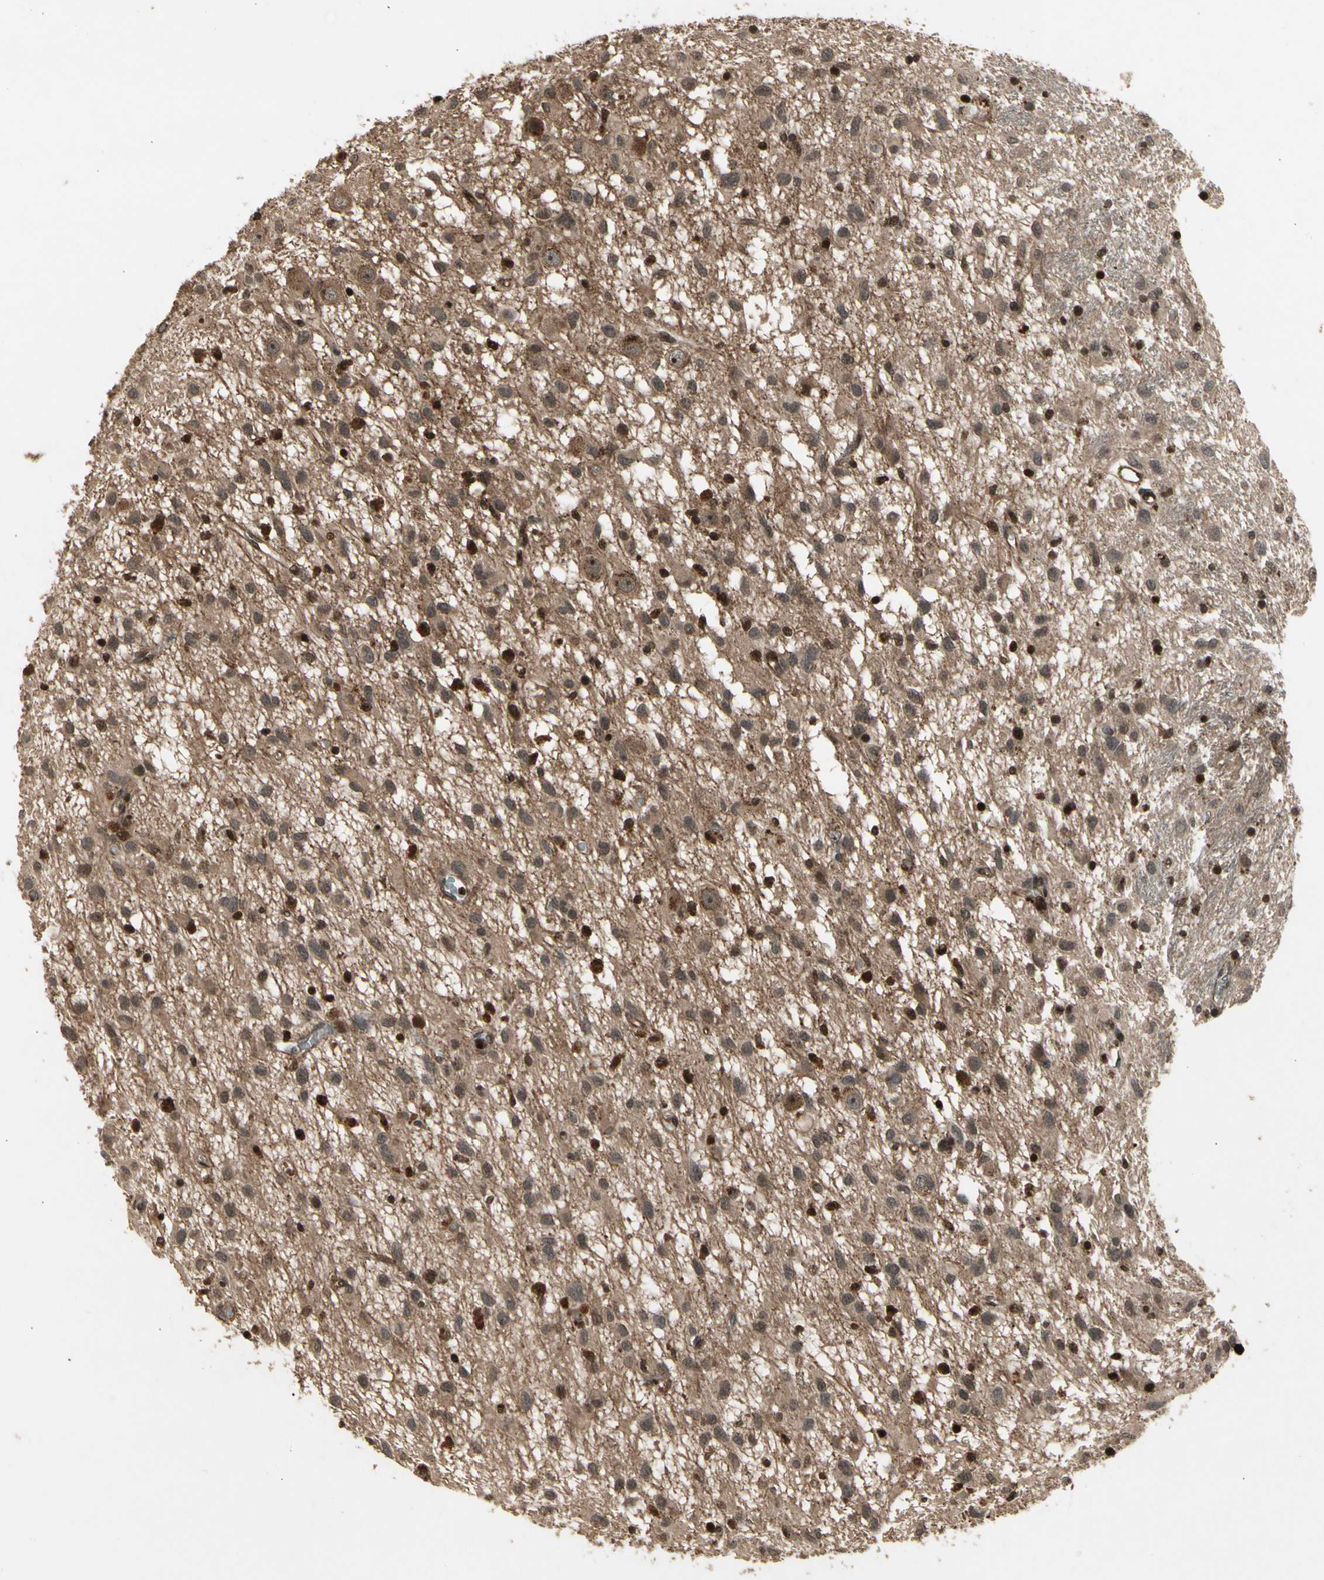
{"staining": {"intensity": "strong", "quantity": "25%-75%", "location": "nuclear"}, "tissue": "glioma", "cell_type": "Tumor cells", "image_type": "cancer", "snomed": [{"axis": "morphology", "description": "Glioma, malignant, Low grade"}, {"axis": "topography", "description": "Brain"}], "caption": "Glioma stained with a brown dye displays strong nuclear positive positivity in about 25%-75% of tumor cells.", "gene": "GLRX", "patient": {"sex": "male", "age": 77}}